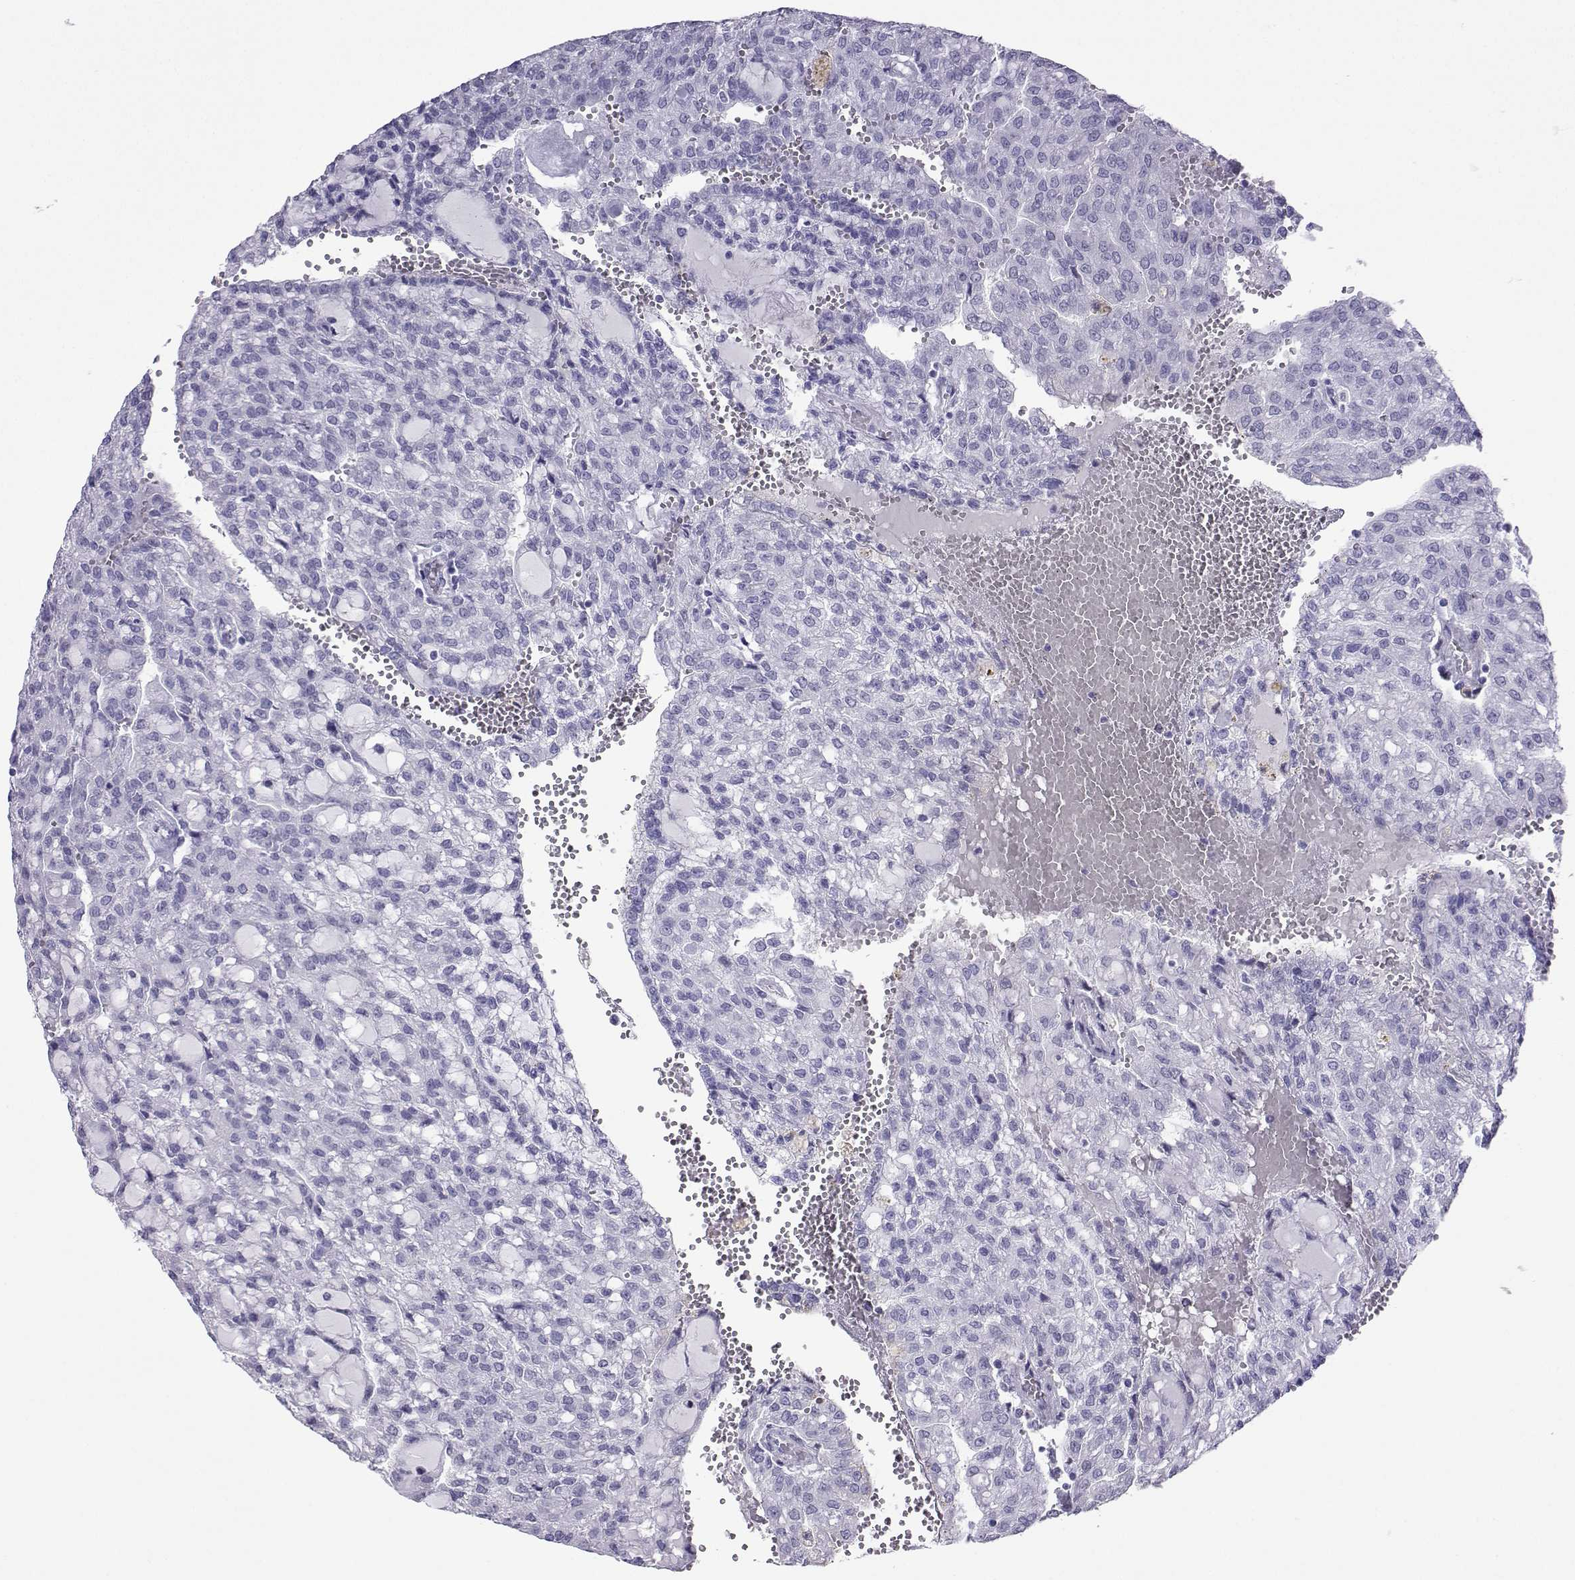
{"staining": {"intensity": "negative", "quantity": "none", "location": "none"}, "tissue": "renal cancer", "cell_type": "Tumor cells", "image_type": "cancer", "snomed": [{"axis": "morphology", "description": "Adenocarcinoma, NOS"}, {"axis": "topography", "description": "Kidney"}], "caption": "The image displays no significant staining in tumor cells of renal cancer (adenocarcinoma).", "gene": "LORICRIN", "patient": {"sex": "male", "age": 63}}